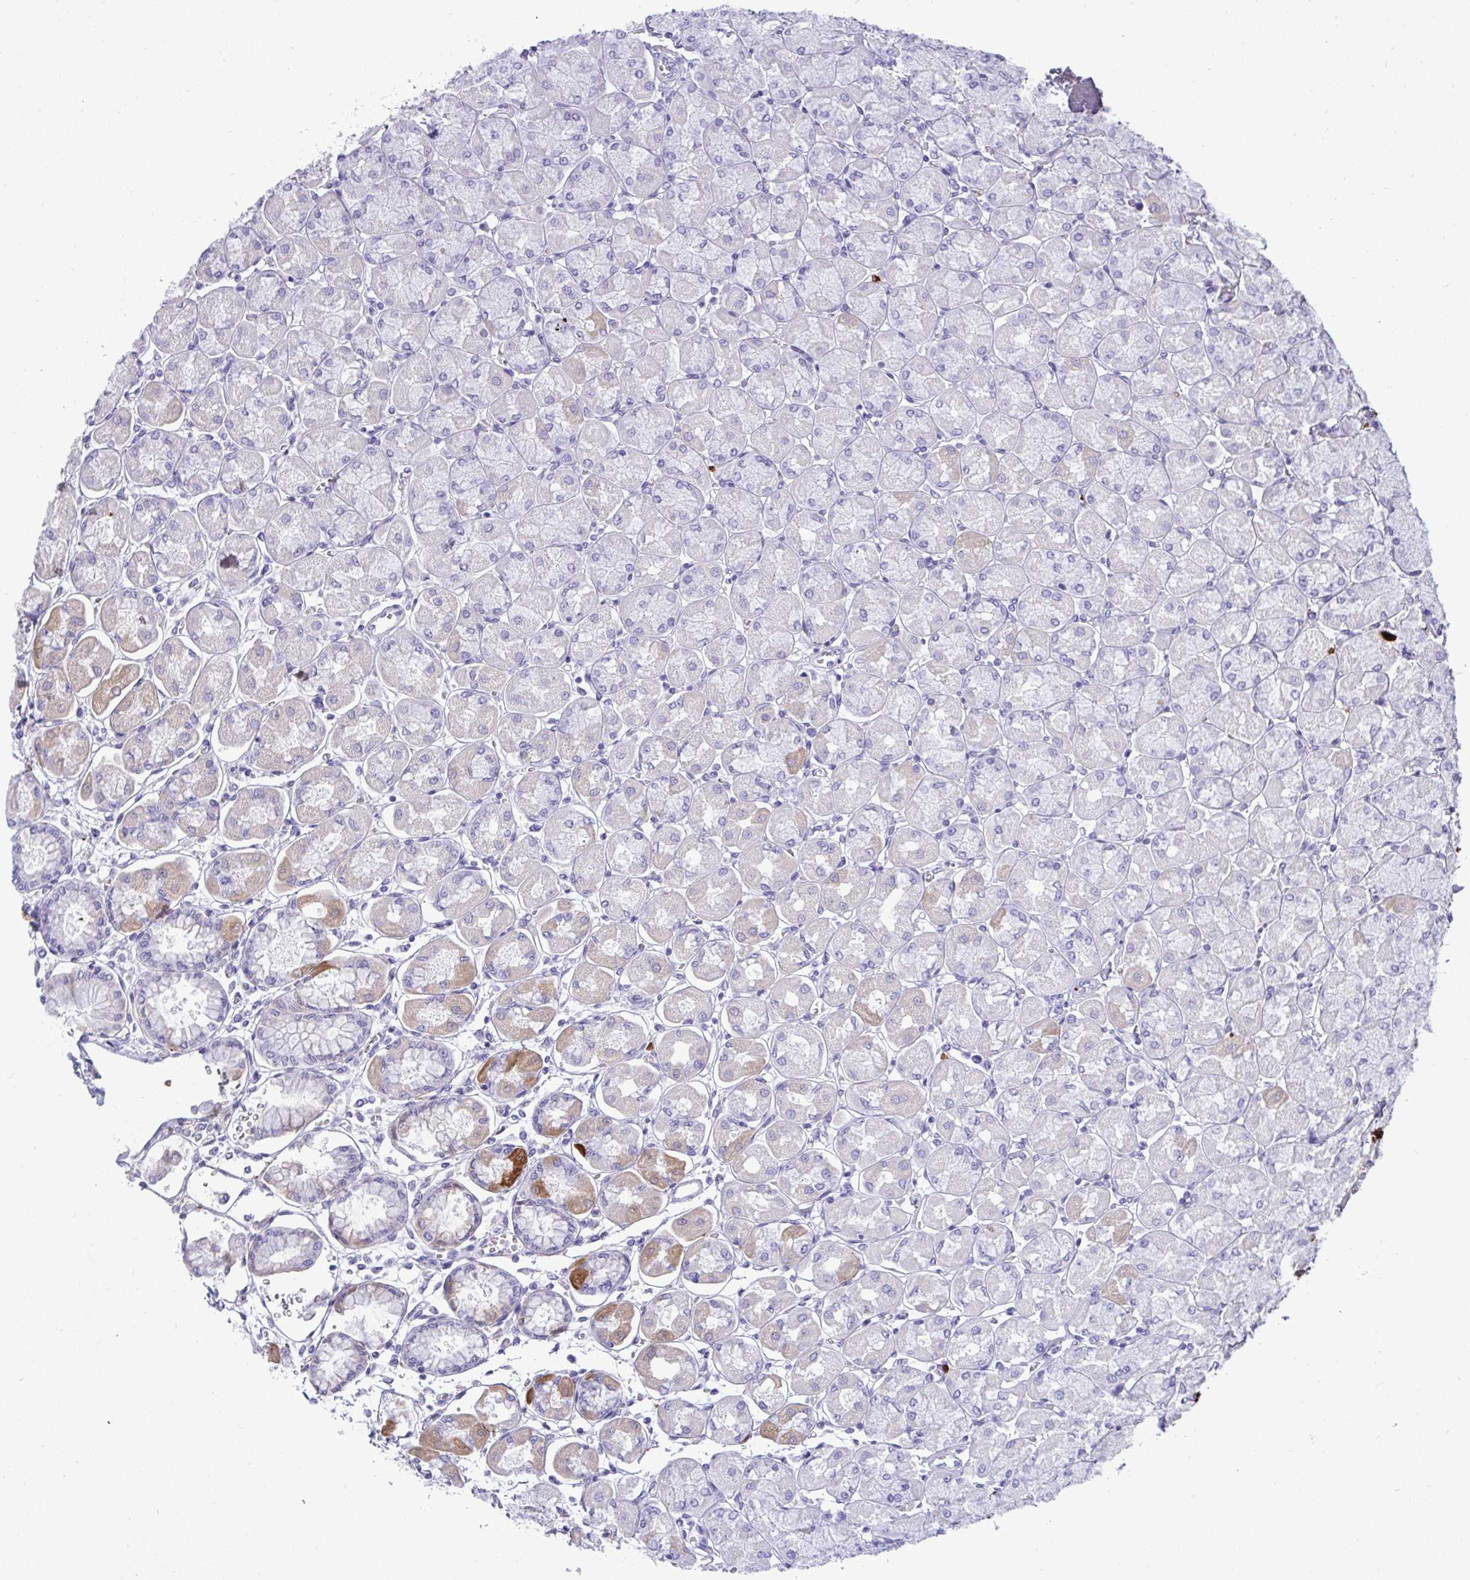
{"staining": {"intensity": "strong", "quantity": "<25%", "location": "cytoplasmic/membranous"}, "tissue": "stomach", "cell_type": "Glandular cells", "image_type": "normal", "snomed": [{"axis": "morphology", "description": "Normal tissue, NOS"}, {"axis": "topography", "description": "Stomach, upper"}], "caption": "A high-resolution photomicrograph shows immunohistochemistry (IHC) staining of normal stomach, which displays strong cytoplasmic/membranous staining in about <25% of glandular cells. (DAB (3,3'-diaminobenzidine) IHC, brown staining for protein, blue staining for nuclei).", "gene": "F2", "patient": {"sex": "female", "age": 56}}